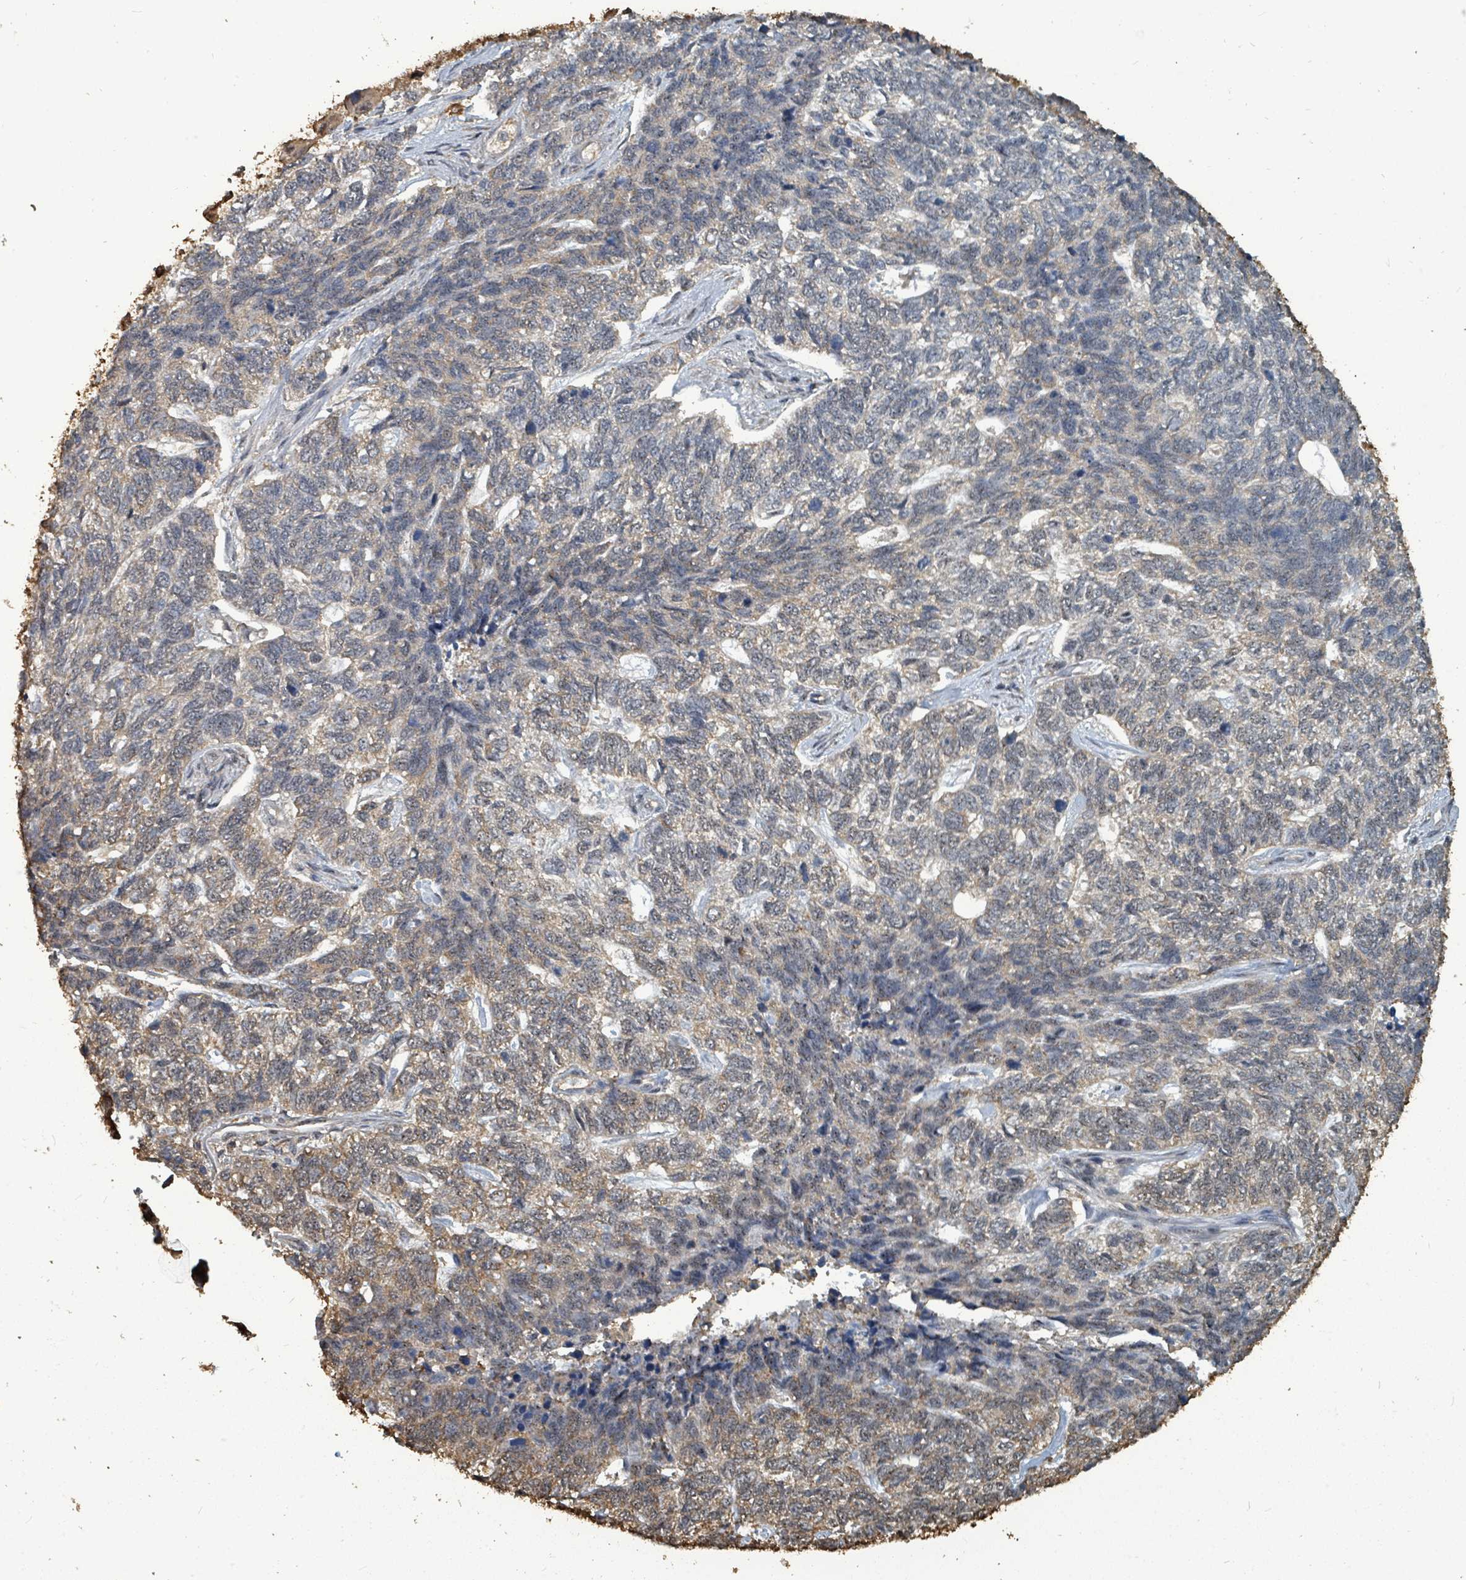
{"staining": {"intensity": "weak", "quantity": "25%-75%", "location": "cytoplasmic/membranous"}, "tissue": "skin cancer", "cell_type": "Tumor cells", "image_type": "cancer", "snomed": [{"axis": "morphology", "description": "Basal cell carcinoma"}, {"axis": "topography", "description": "Skin"}], "caption": "Immunohistochemistry micrograph of neoplastic tissue: skin basal cell carcinoma stained using IHC demonstrates low levels of weak protein expression localized specifically in the cytoplasmic/membranous of tumor cells, appearing as a cytoplasmic/membranous brown color.", "gene": "C6orf52", "patient": {"sex": "female", "age": 65}}